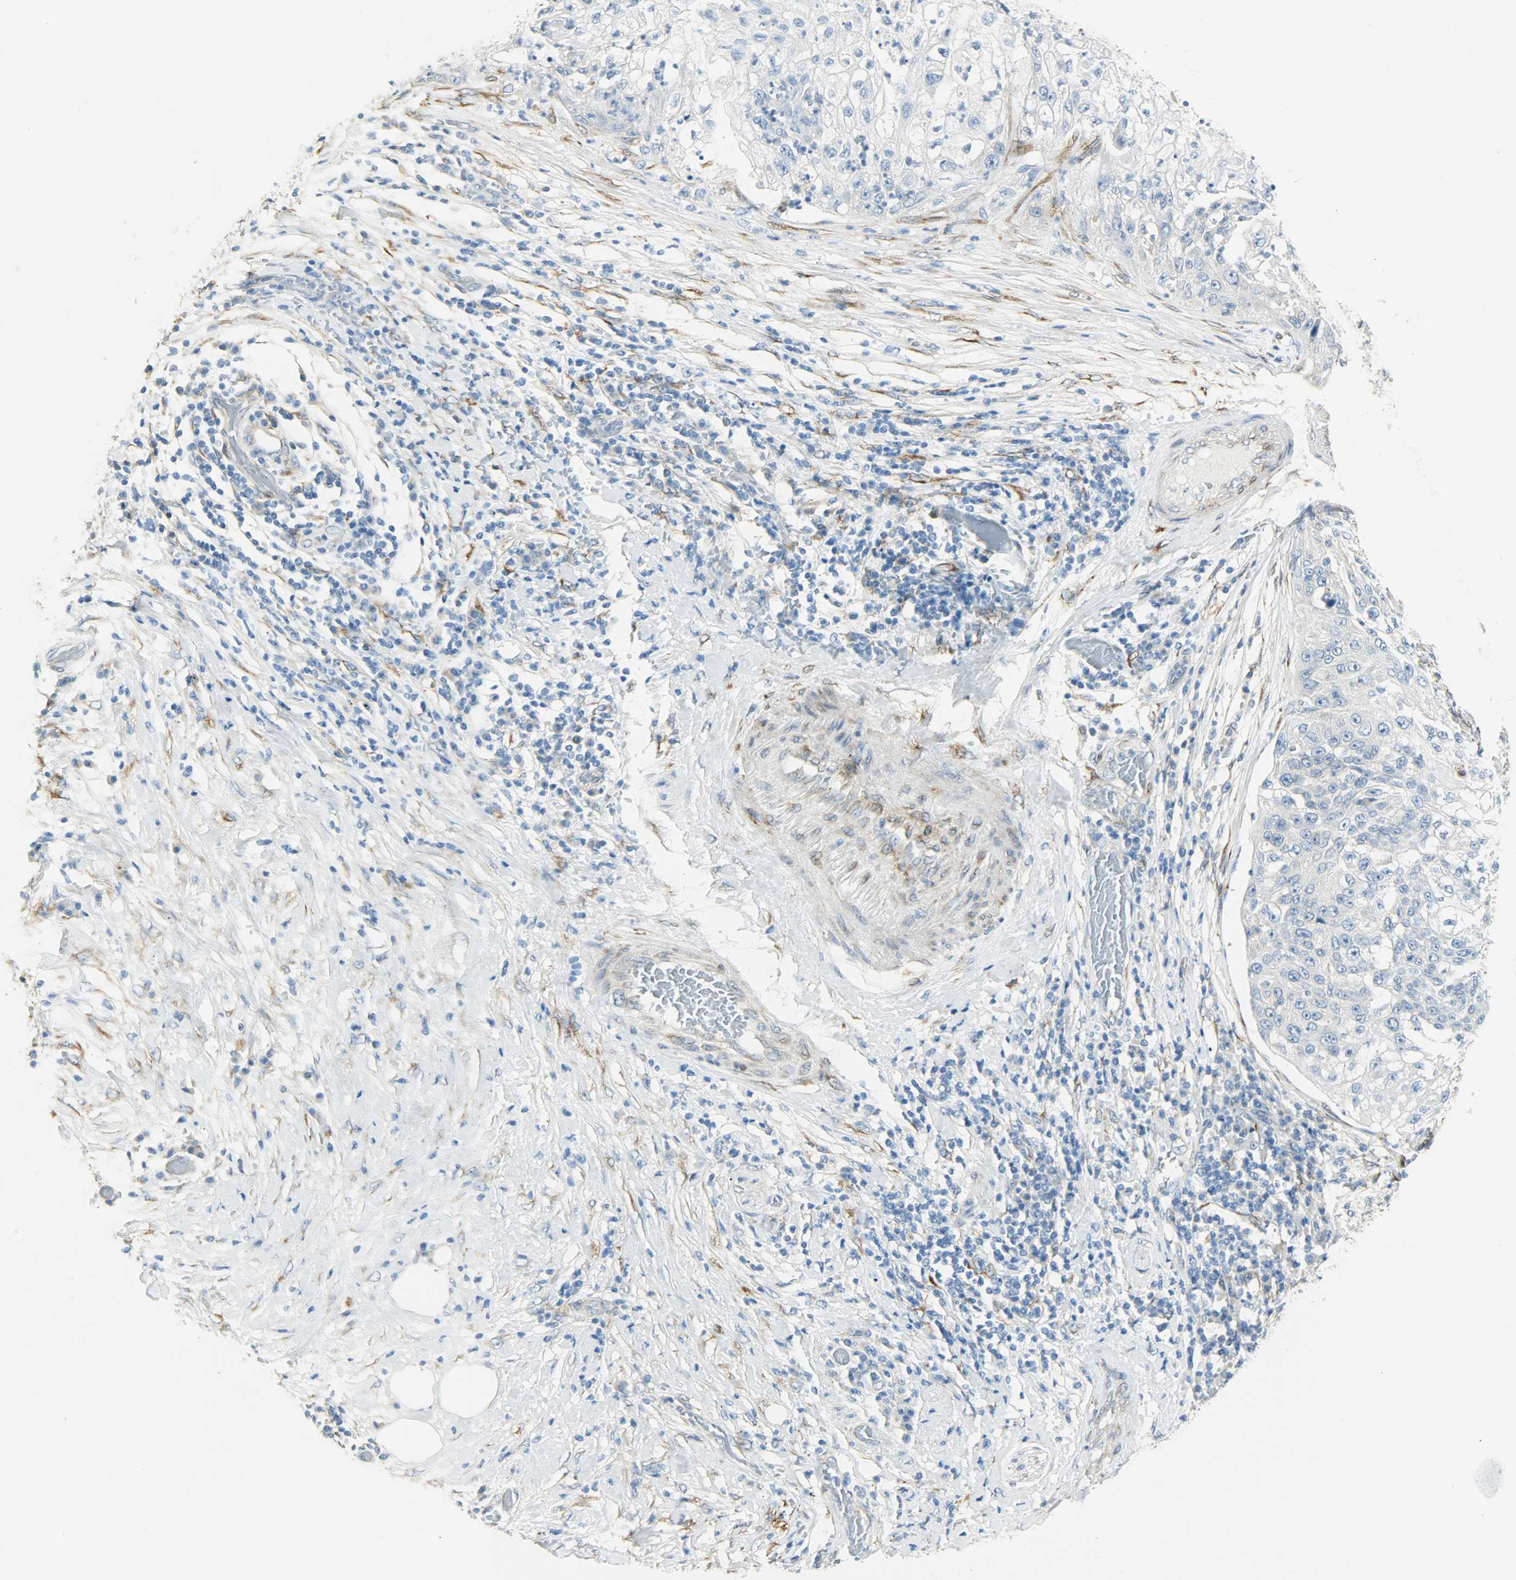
{"staining": {"intensity": "negative", "quantity": "none", "location": "none"}, "tissue": "lung cancer", "cell_type": "Tumor cells", "image_type": "cancer", "snomed": [{"axis": "morphology", "description": "Inflammation, NOS"}, {"axis": "morphology", "description": "Squamous cell carcinoma, NOS"}, {"axis": "topography", "description": "Lymph node"}, {"axis": "topography", "description": "Soft tissue"}, {"axis": "topography", "description": "Lung"}], "caption": "This is a photomicrograph of IHC staining of lung cancer (squamous cell carcinoma), which shows no expression in tumor cells.", "gene": "PKD2", "patient": {"sex": "male", "age": 66}}